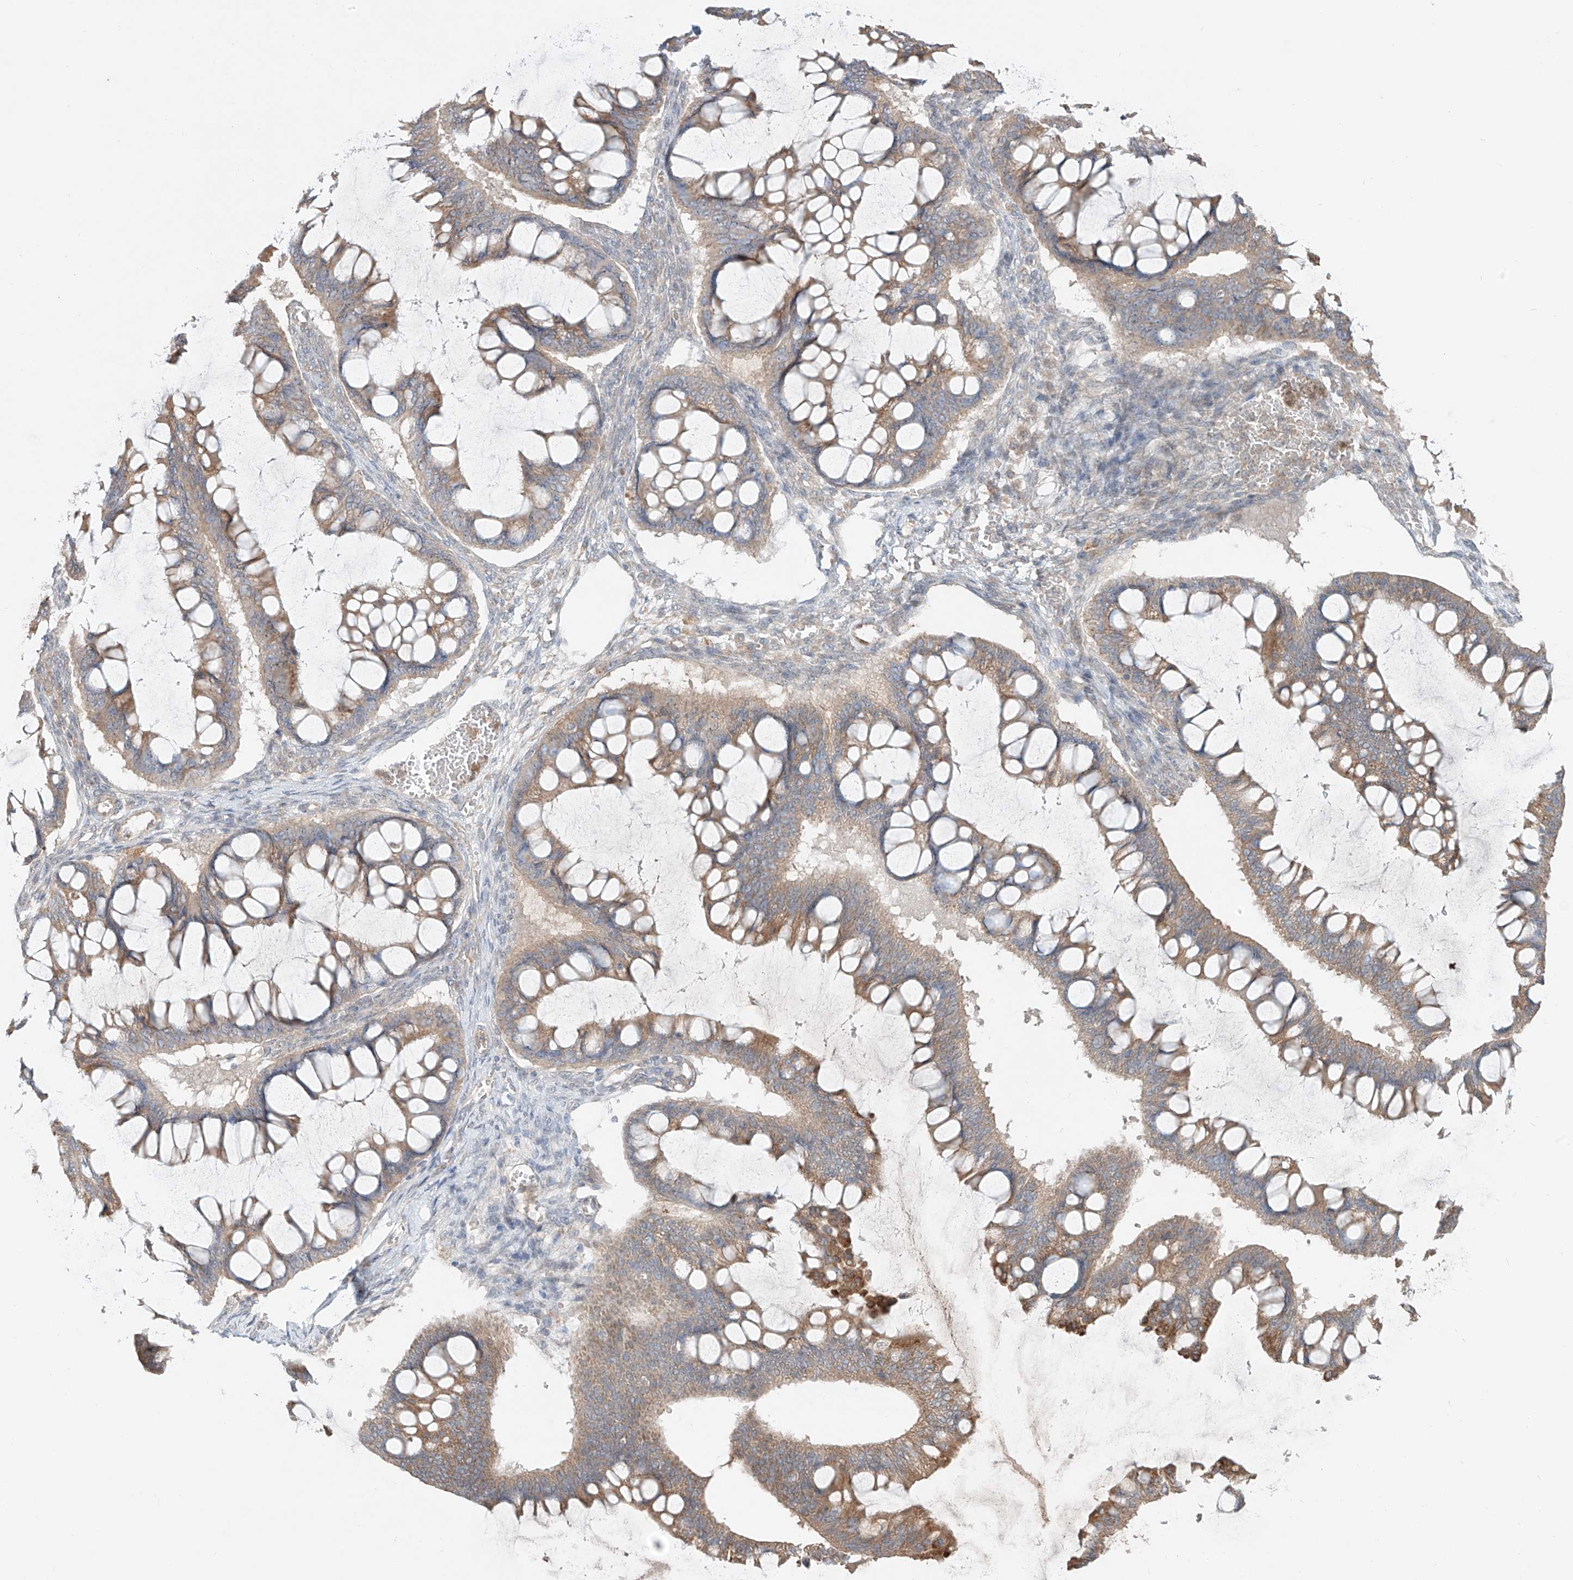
{"staining": {"intensity": "moderate", "quantity": ">75%", "location": "cytoplasmic/membranous"}, "tissue": "ovarian cancer", "cell_type": "Tumor cells", "image_type": "cancer", "snomed": [{"axis": "morphology", "description": "Cystadenocarcinoma, mucinous, NOS"}, {"axis": "topography", "description": "Ovary"}], "caption": "An IHC micrograph of neoplastic tissue is shown. Protein staining in brown highlights moderate cytoplasmic/membranous positivity in mucinous cystadenocarcinoma (ovarian) within tumor cells.", "gene": "ERO1A", "patient": {"sex": "female", "age": 73}}